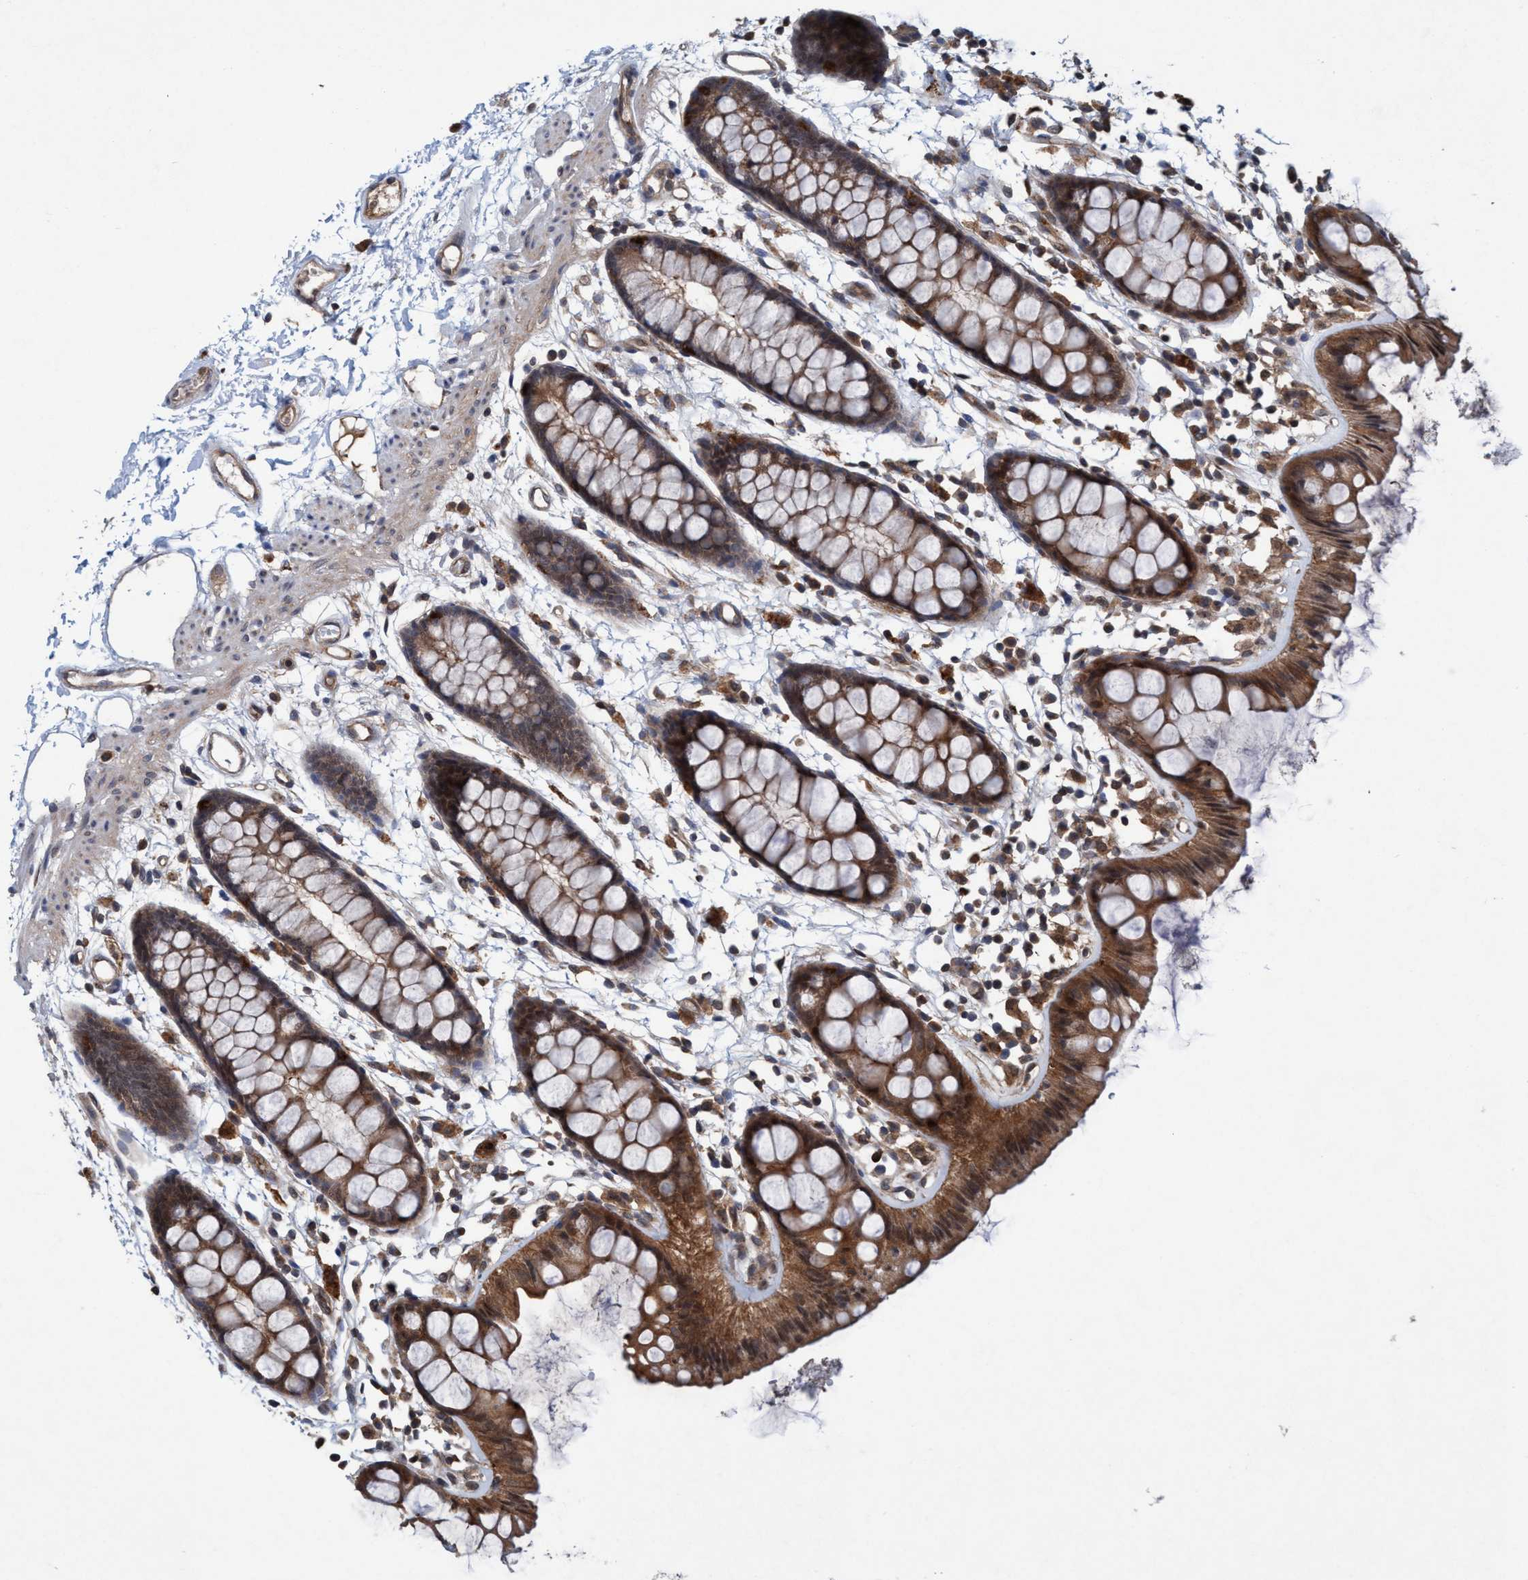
{"staining": {"intensity": "strong", "quantity": ">75%", "location": "cytoplasmic/membranous"}, "tissue": "rectum", "cell_type": "Glandular cells", "image_type": "normal", "snomed": [{"axis": "morphology", "description": "Normal tissue, NOS"}, {"axis": "topography", "description": "Rectum"}], "caption": "This is an image of immunohistochemistry staining of benign rectum, which shows strong expression in the cytoplasmic/membranous of glandular cells.", "gene": "TRIM65", "patient": {"sex": "female", "age": 66}}